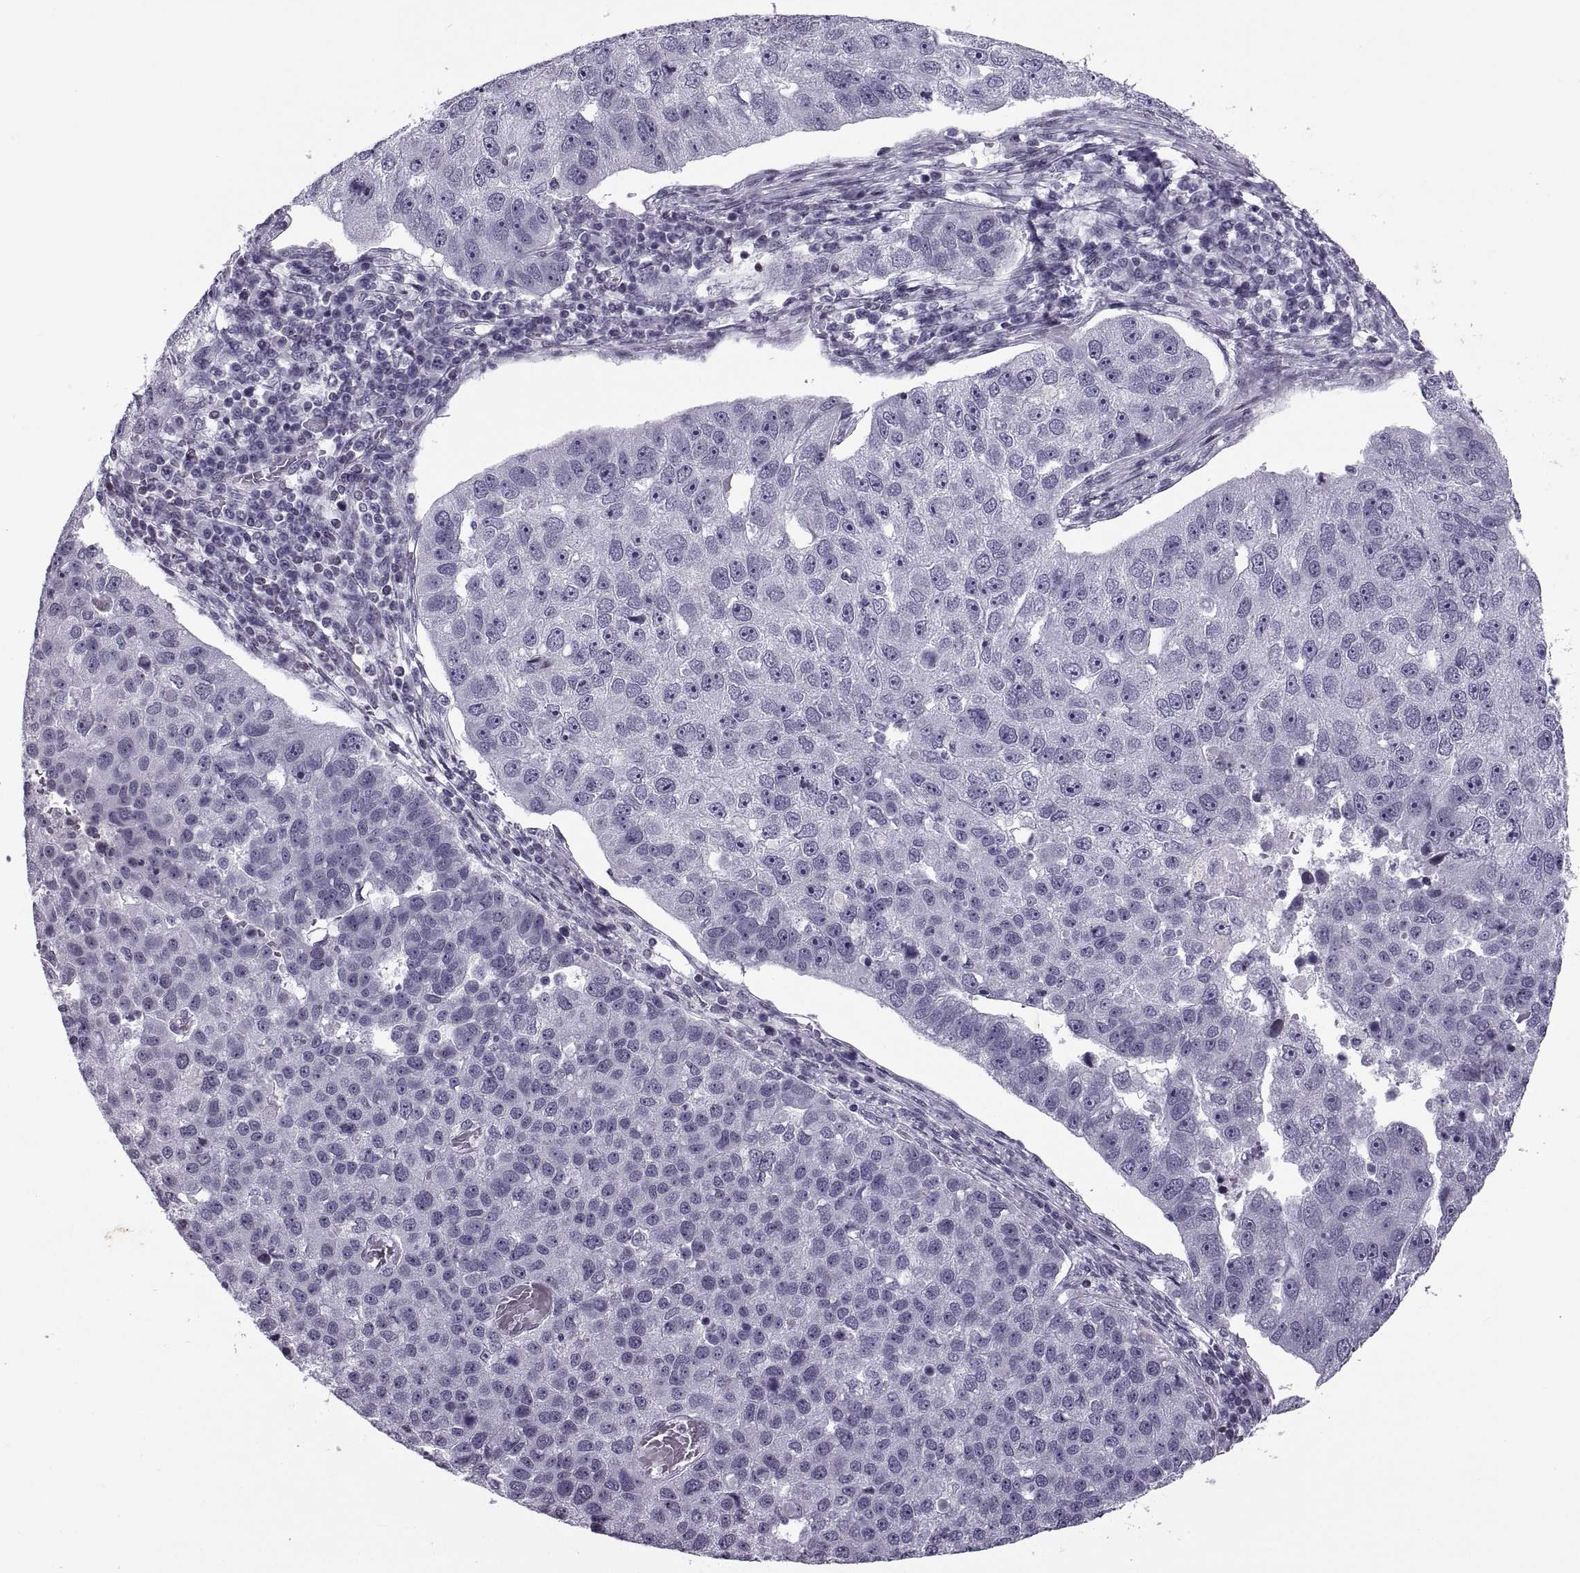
{"staining": {"intensity": "negative", "quantity": "none", "location": "none"}, "tissue": "pancreatic cancer", "cell_type": "Tumor cells", "image_type": "cancer", "snomed": [{"axis": "morphology", "description": "Adenocarcinoma, NOS"}, {"axis": "topography", "description": "Pancreas"}], "caption": "The image demonstrates no staining of tumor cells in pancreatic cancer (adenocarcinoma).", "gene": "H1-8", "patient": {"sex": "female", "age": 61}}